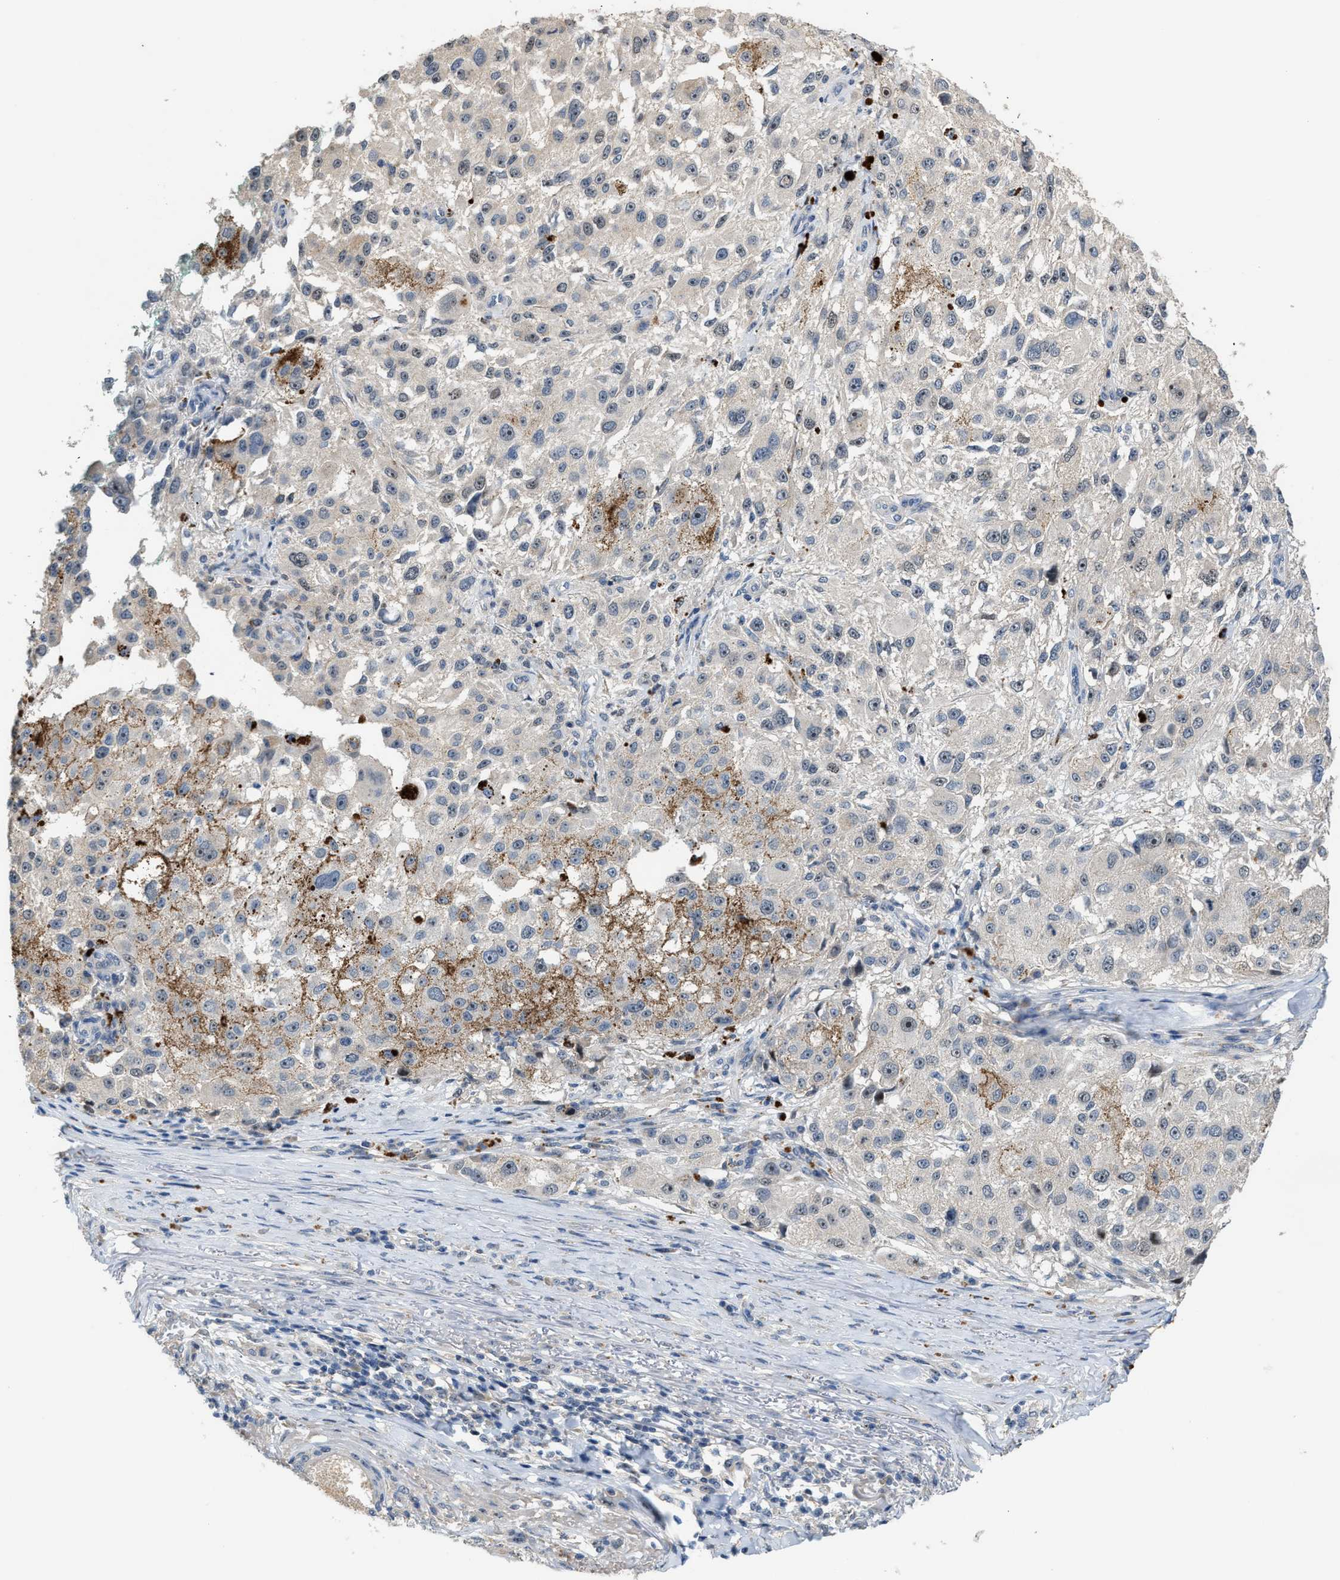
{"staining": {"intensity": "negative", "quantity": "none", "location": "none"}, "tissue": "melanoma", "cell_type": "Tumor cells", "image_type": "cancer", "snomed": [{"axis": "morphology", "description": "Necrosis, NOS"}, {"axis": "morphology", "description": "Malignant melanoma, NOS"}, {"axis": "topography", "description": "Skin"}], "caption": "This histopathology image is of melanoma stained with immunohistochemistry (IHC) to label a protein in brown with the nuclei are counter-stained blue. There is no expression in tumor cells. (DAB (3,3'-diaminobenzidine) immunohistochemistry, high magnification).", "gene": "ZNF783", "patient": {"sex": "female", "age": 87}}